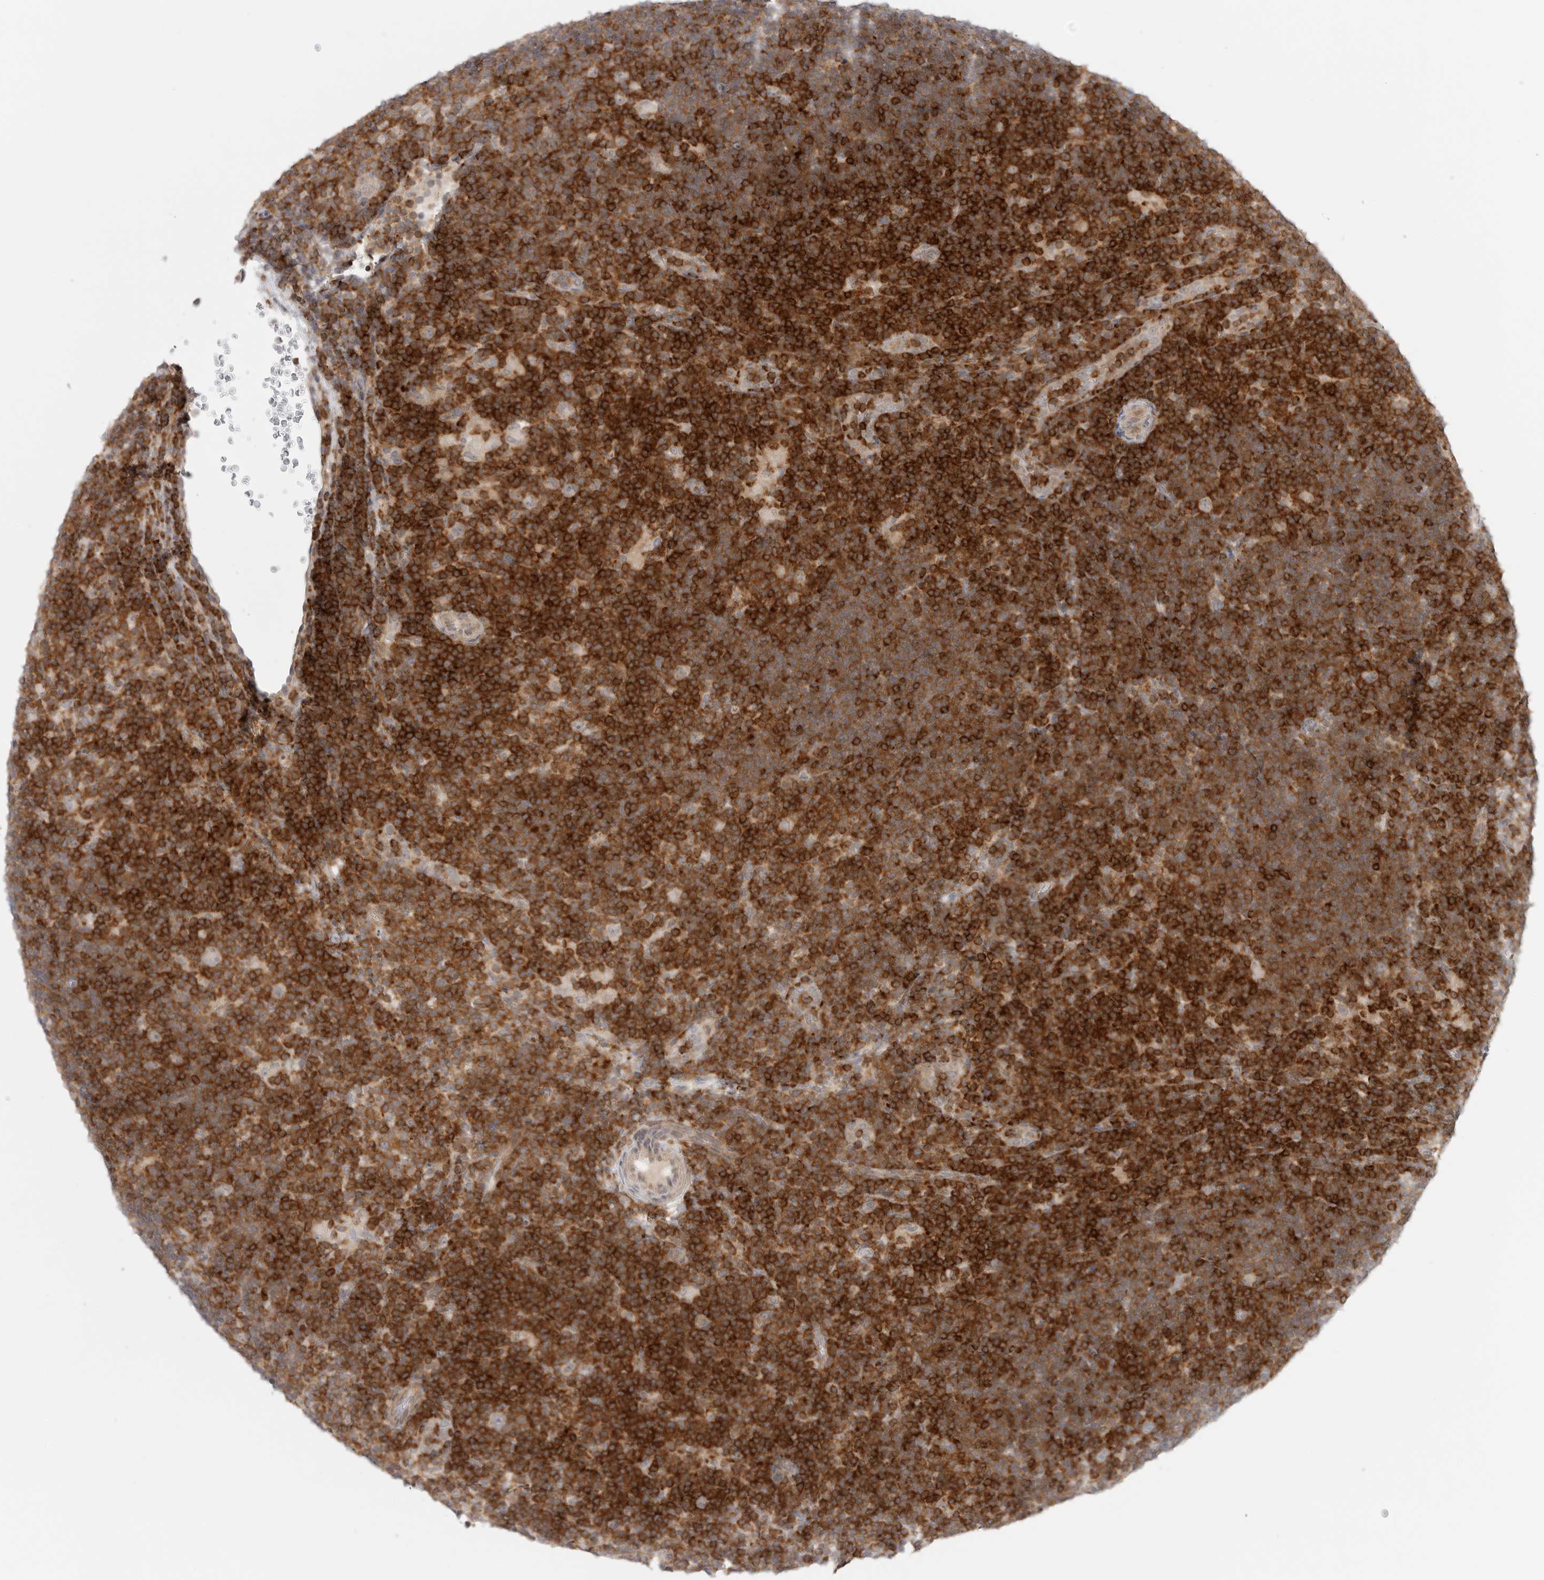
{"staining": {"intensity": "negative", "quantity": "none", "location": "none"}, "tissue": "lymphoma", "cell_type": "Tumor cells", "image_type": "cancer", "snomed": [{"axis": "morphology", "description": "Hodgkin's disease, NOS"}, {"axis": "topography", "description": "Lymph node"}], "caption": "This is a photomicrograph of immunohistochemistry (IHC) staining of lymphoma, which shows no staining in tumor cells.", "gene": "SH3KBP1", "patient": {"sex": "female", "age": 57}}